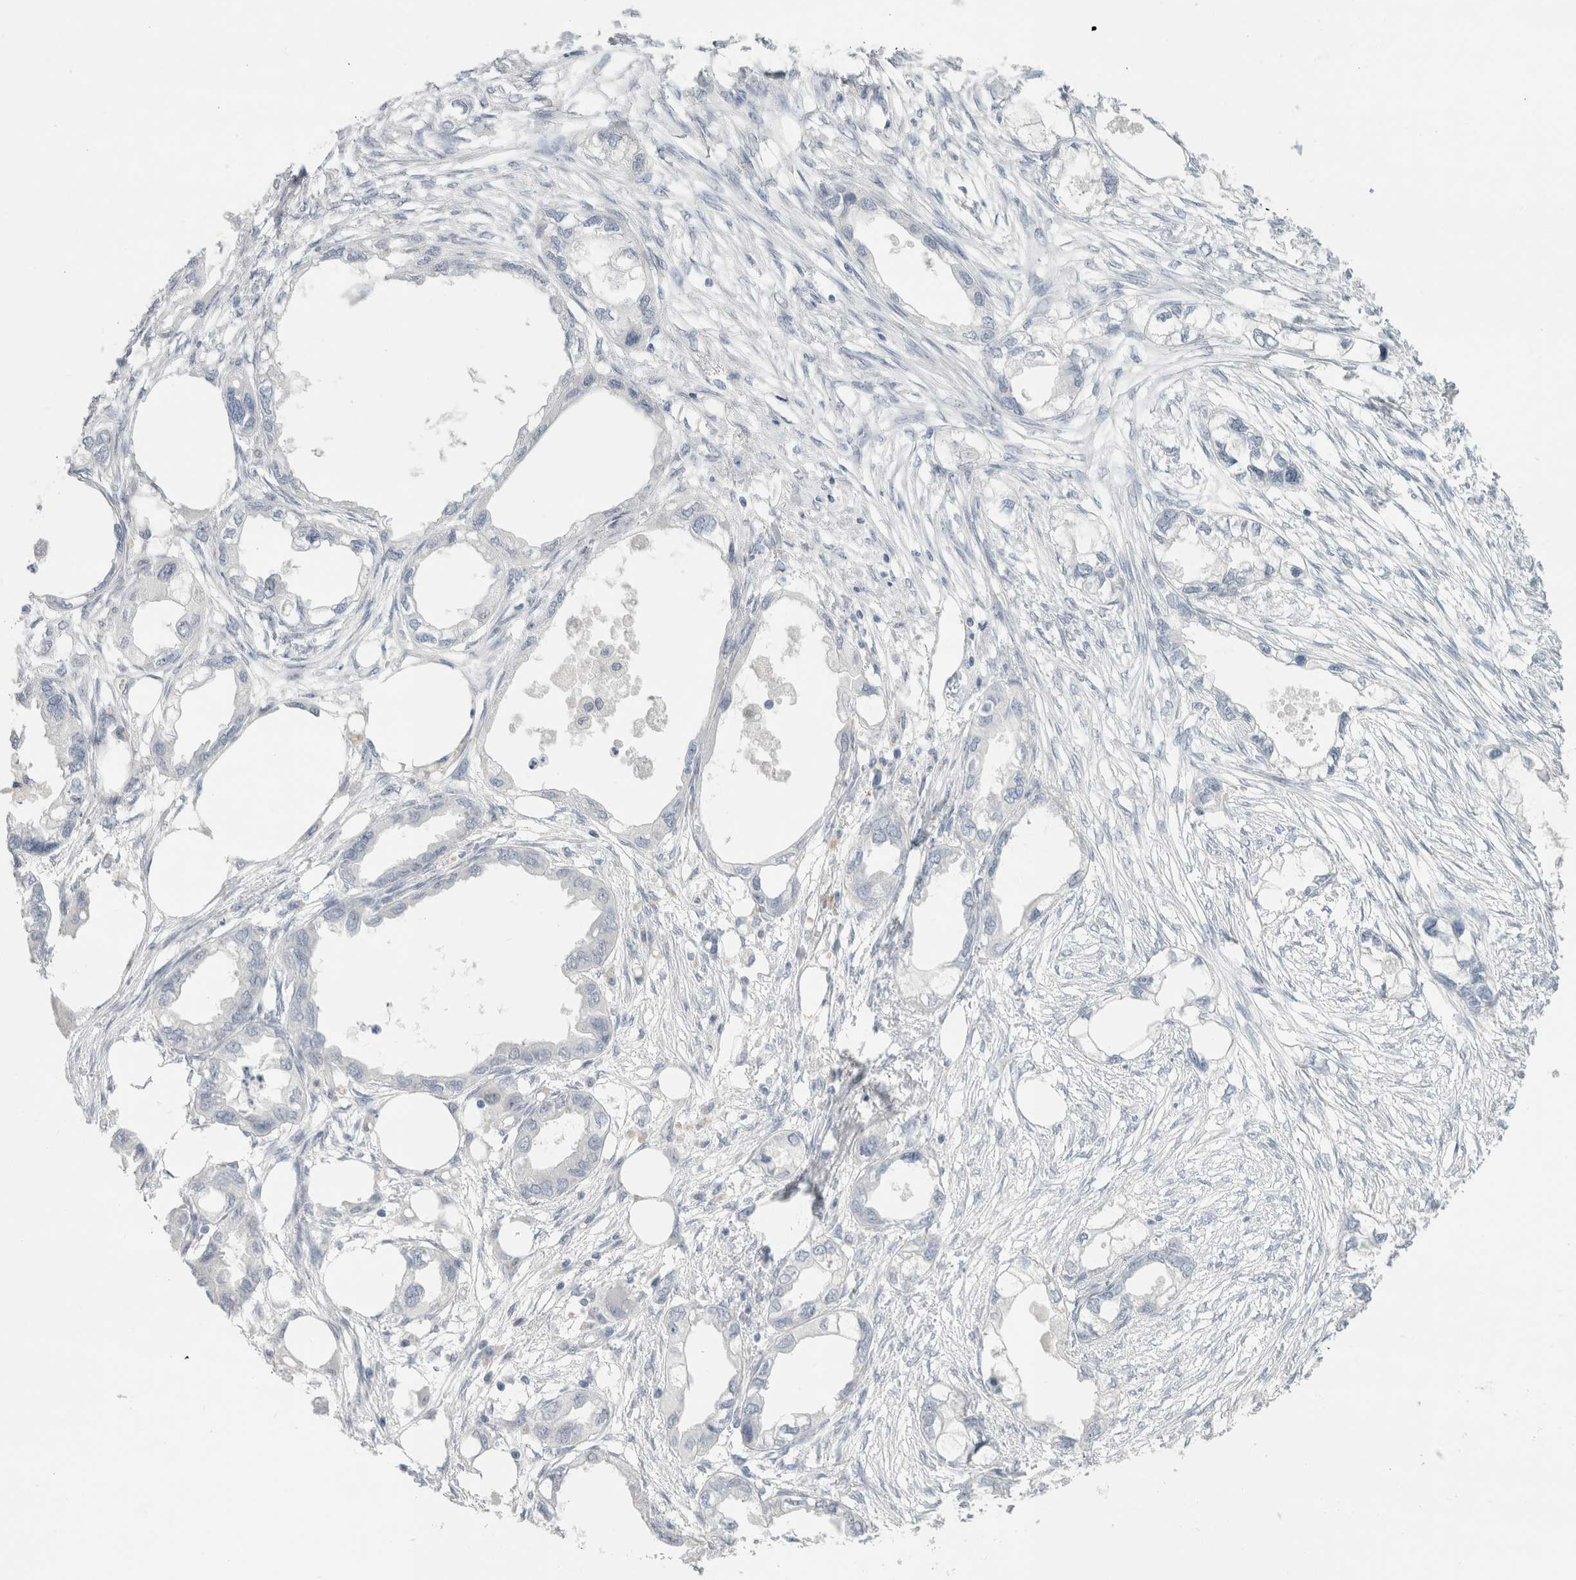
{"staining": {"intensity": "negative", "quantity": "none", "location": "none"}, "tissue": "endometrial cancer", "cell_type": "Tumor cells", "image_type": "cancer", "snomed": [{"axis": "morphology", "description": "Adenocarcinoma, NOS"}, {"axis": "morphology", "description": "Adenocarcinoma, metastatic, NOS"}, {"axis": "topography", "description": "Adipose tissue"}, {"axis": "topography", "description": "Endometrium"}], "caption": "High magnification brightfield microscopy of endometrial cancer (metastatic adenocarcinoma) stained with DAB (3,3'-diaminobenzidine) (brown) and counterstained with hematoxylin (blue): tumor cells show no significant positivity.", "gene": "SLC6A1", "patient": {"sex": "female", "age": 67}}